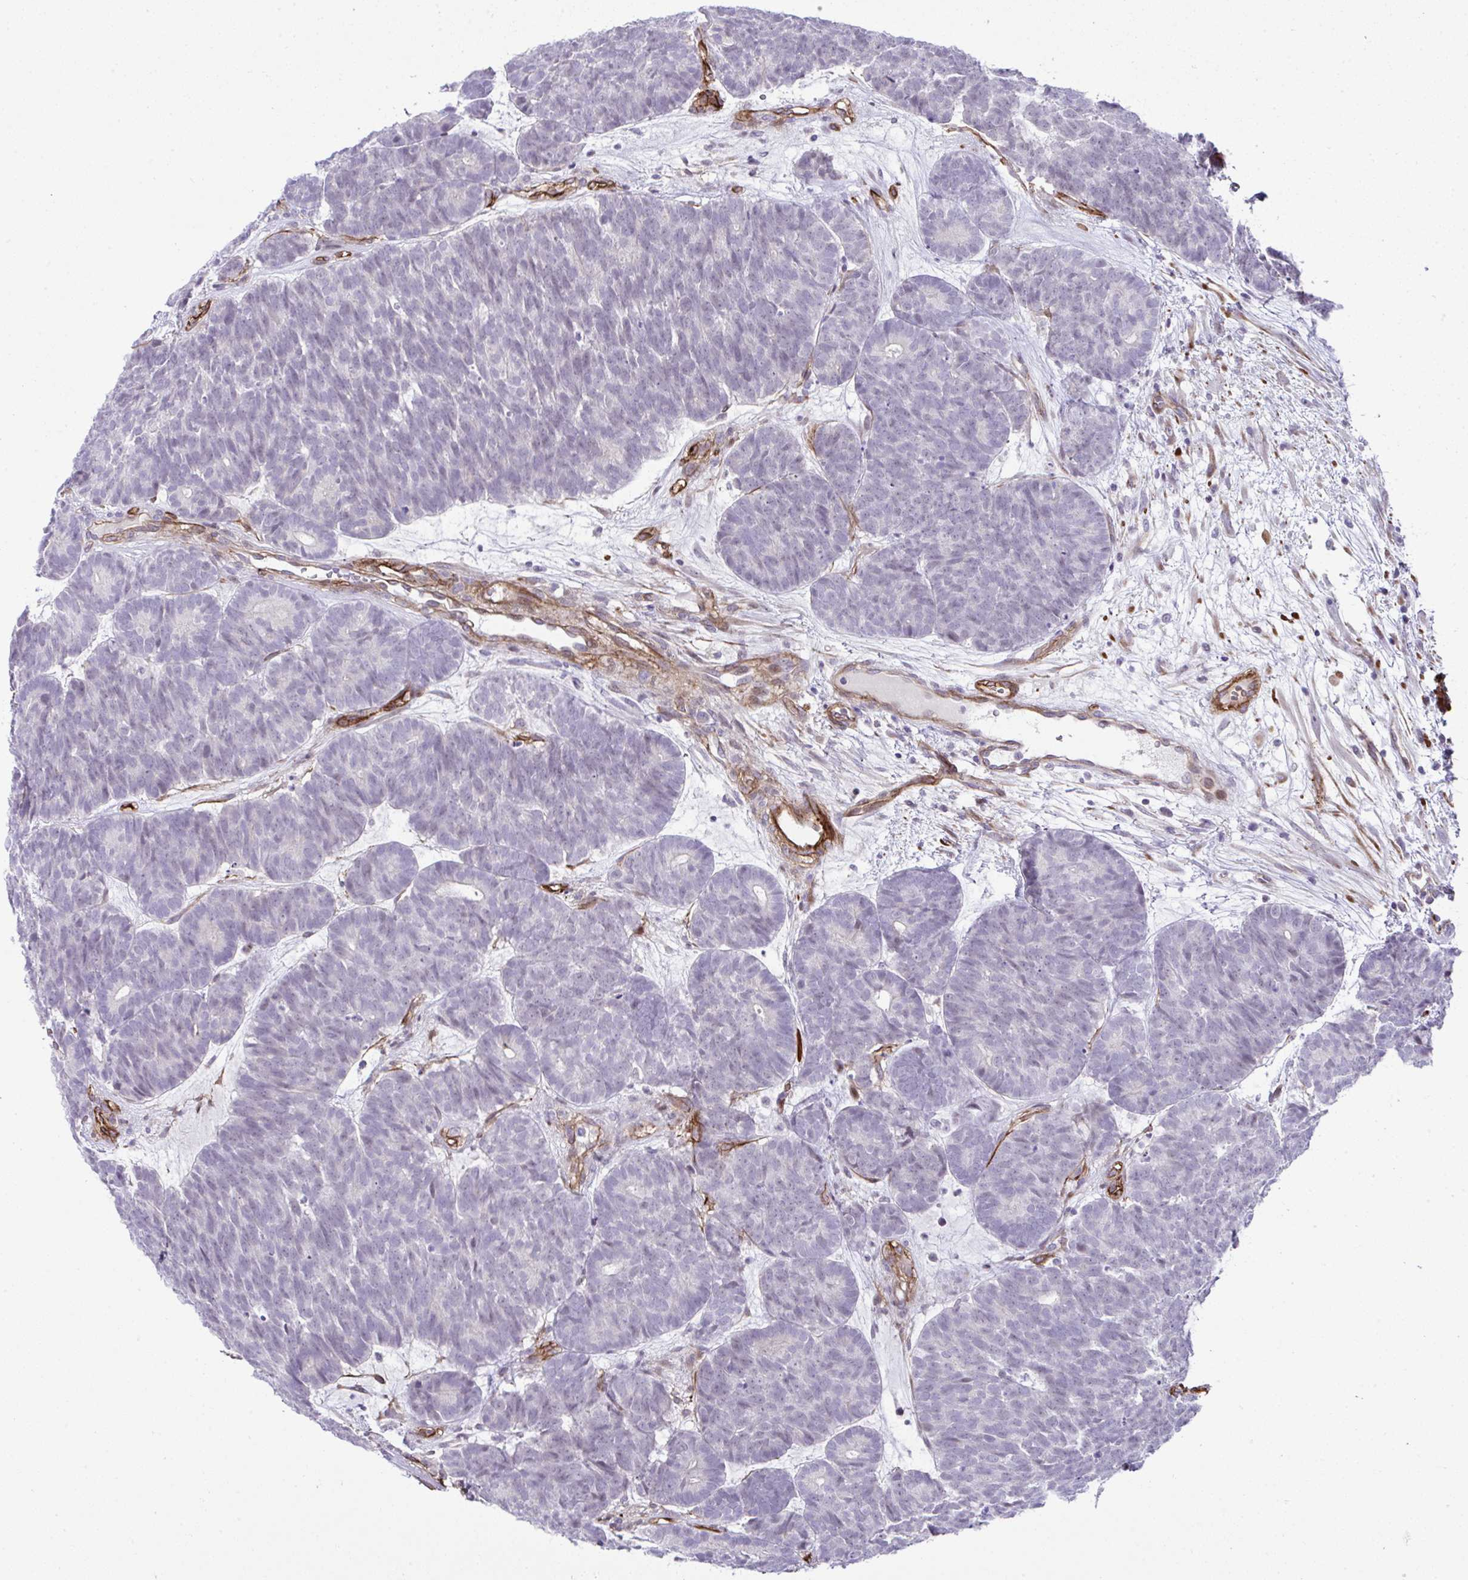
{"staining": {"intensity": "negative", "quantity": "none", "location": "none"}, "tissue": "head and neck cancer", "cell_type": "Tumor cells", "image_type": "cancer", "snomed": [{"axis": "morphology", "description": "Adenocarcinoma, NOS"}, {"axis": "topography", "description": "Head-Neck"}], "caption": "High magnification brightfield microscopy of head and neck cancer stained with DAB (3,3'-diaminobenzidine) (brown) and counterstained with hematoxylin (blue): tumor cells show no significant positivity.", "gene": "FBXO34", "patient": {"sex": "female", "age": 81}}